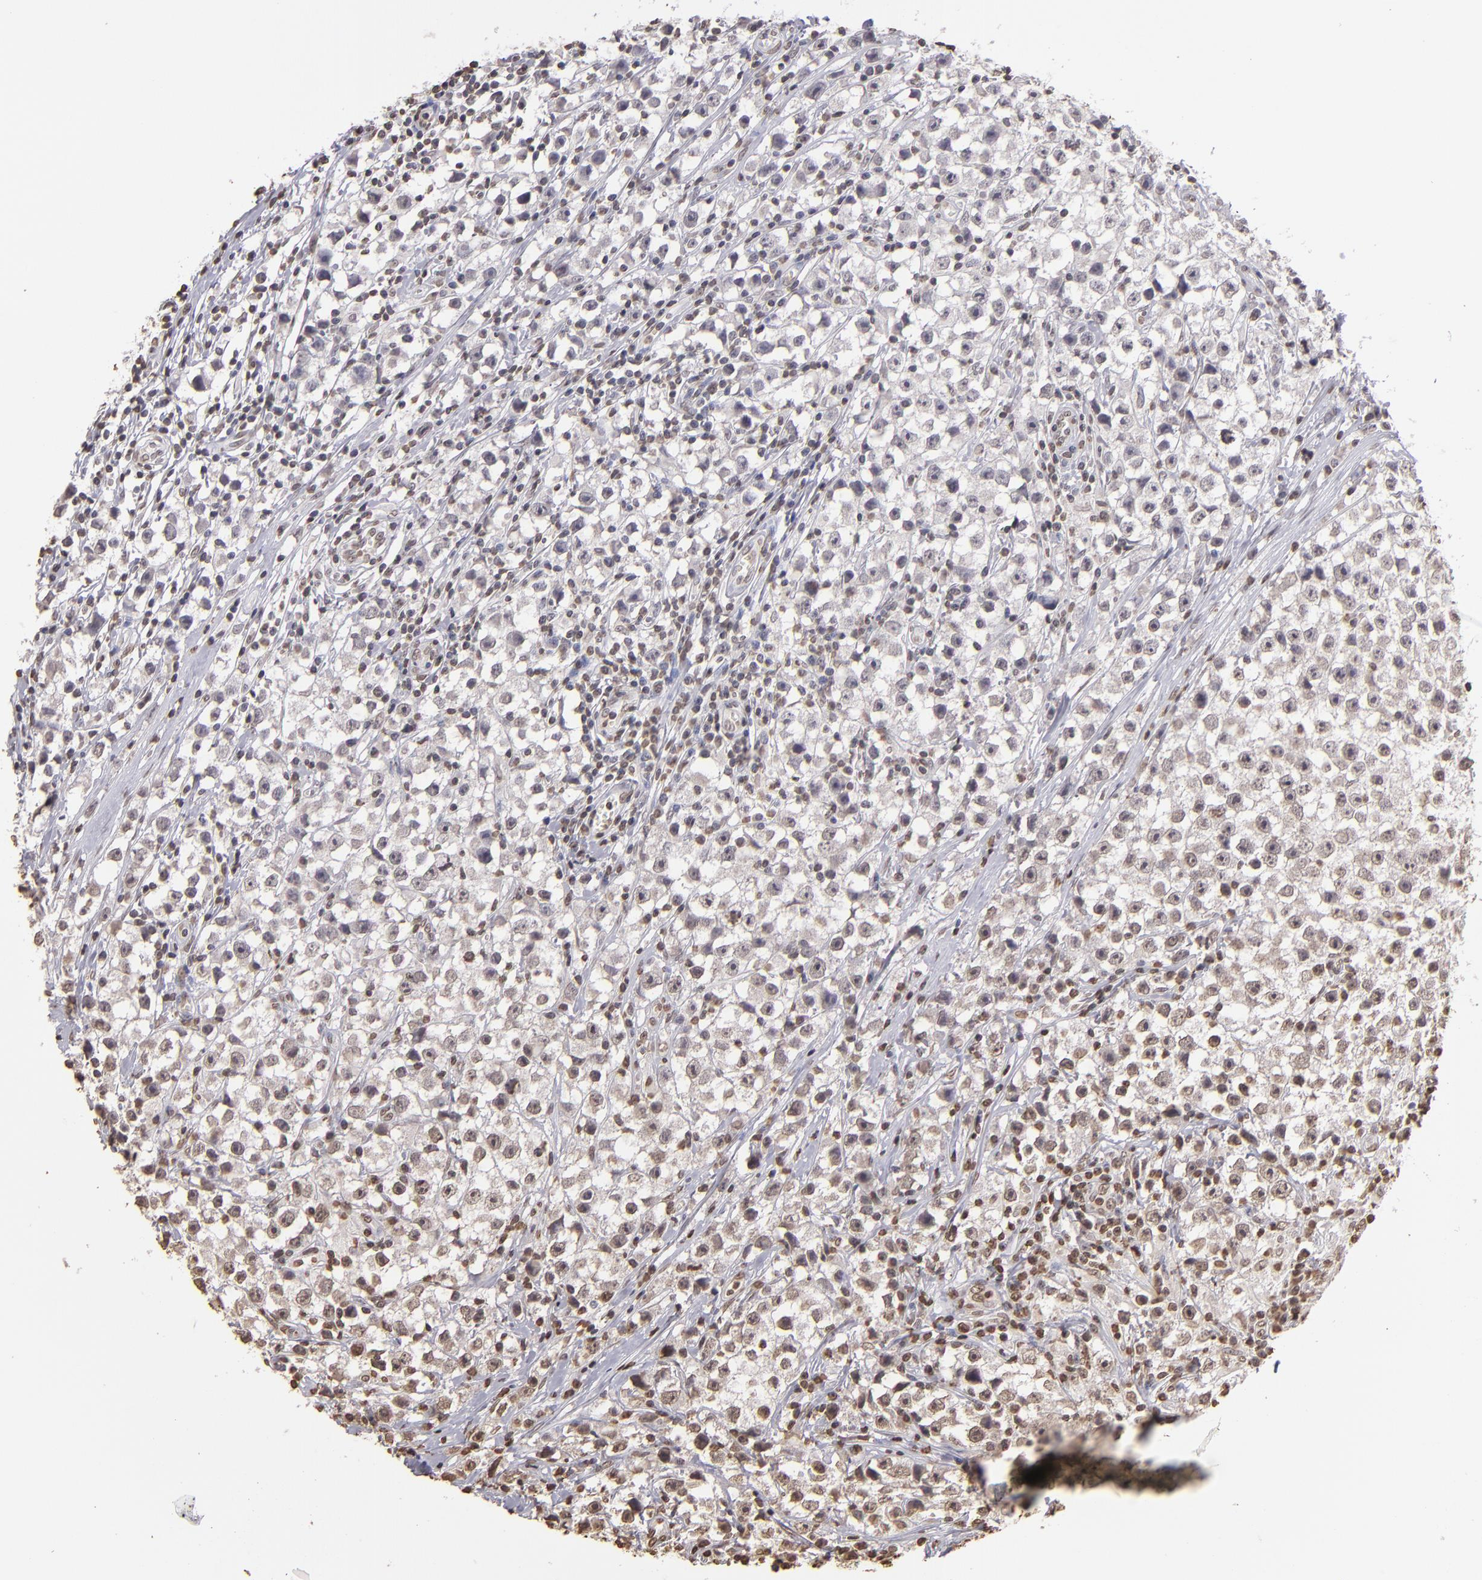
{"staining": {"intensity": "weak", "quantity": "25%-75%", "location": "nuclear"}, "tissue": "testis cancer", "cell_type": "Tumor cells", "image_type": "cancer", "snomed": [{"axis": "morphology", "description": "Seminoma, NOS"}, {"axis": "topography", "description": "Testis"}], "caption": "IHC of human testis cancer (seminoma) displays low levels of weak nuclear expression in approximately 25%-75% of tumor cells. The staining was performed using DAB to visualize the protein expression in brown, while the nuclei were stained in blue with hematoxylin (Magnification: 20x).", "gene": "LBX1", "patient": {"sex": "male", "age": 35}}